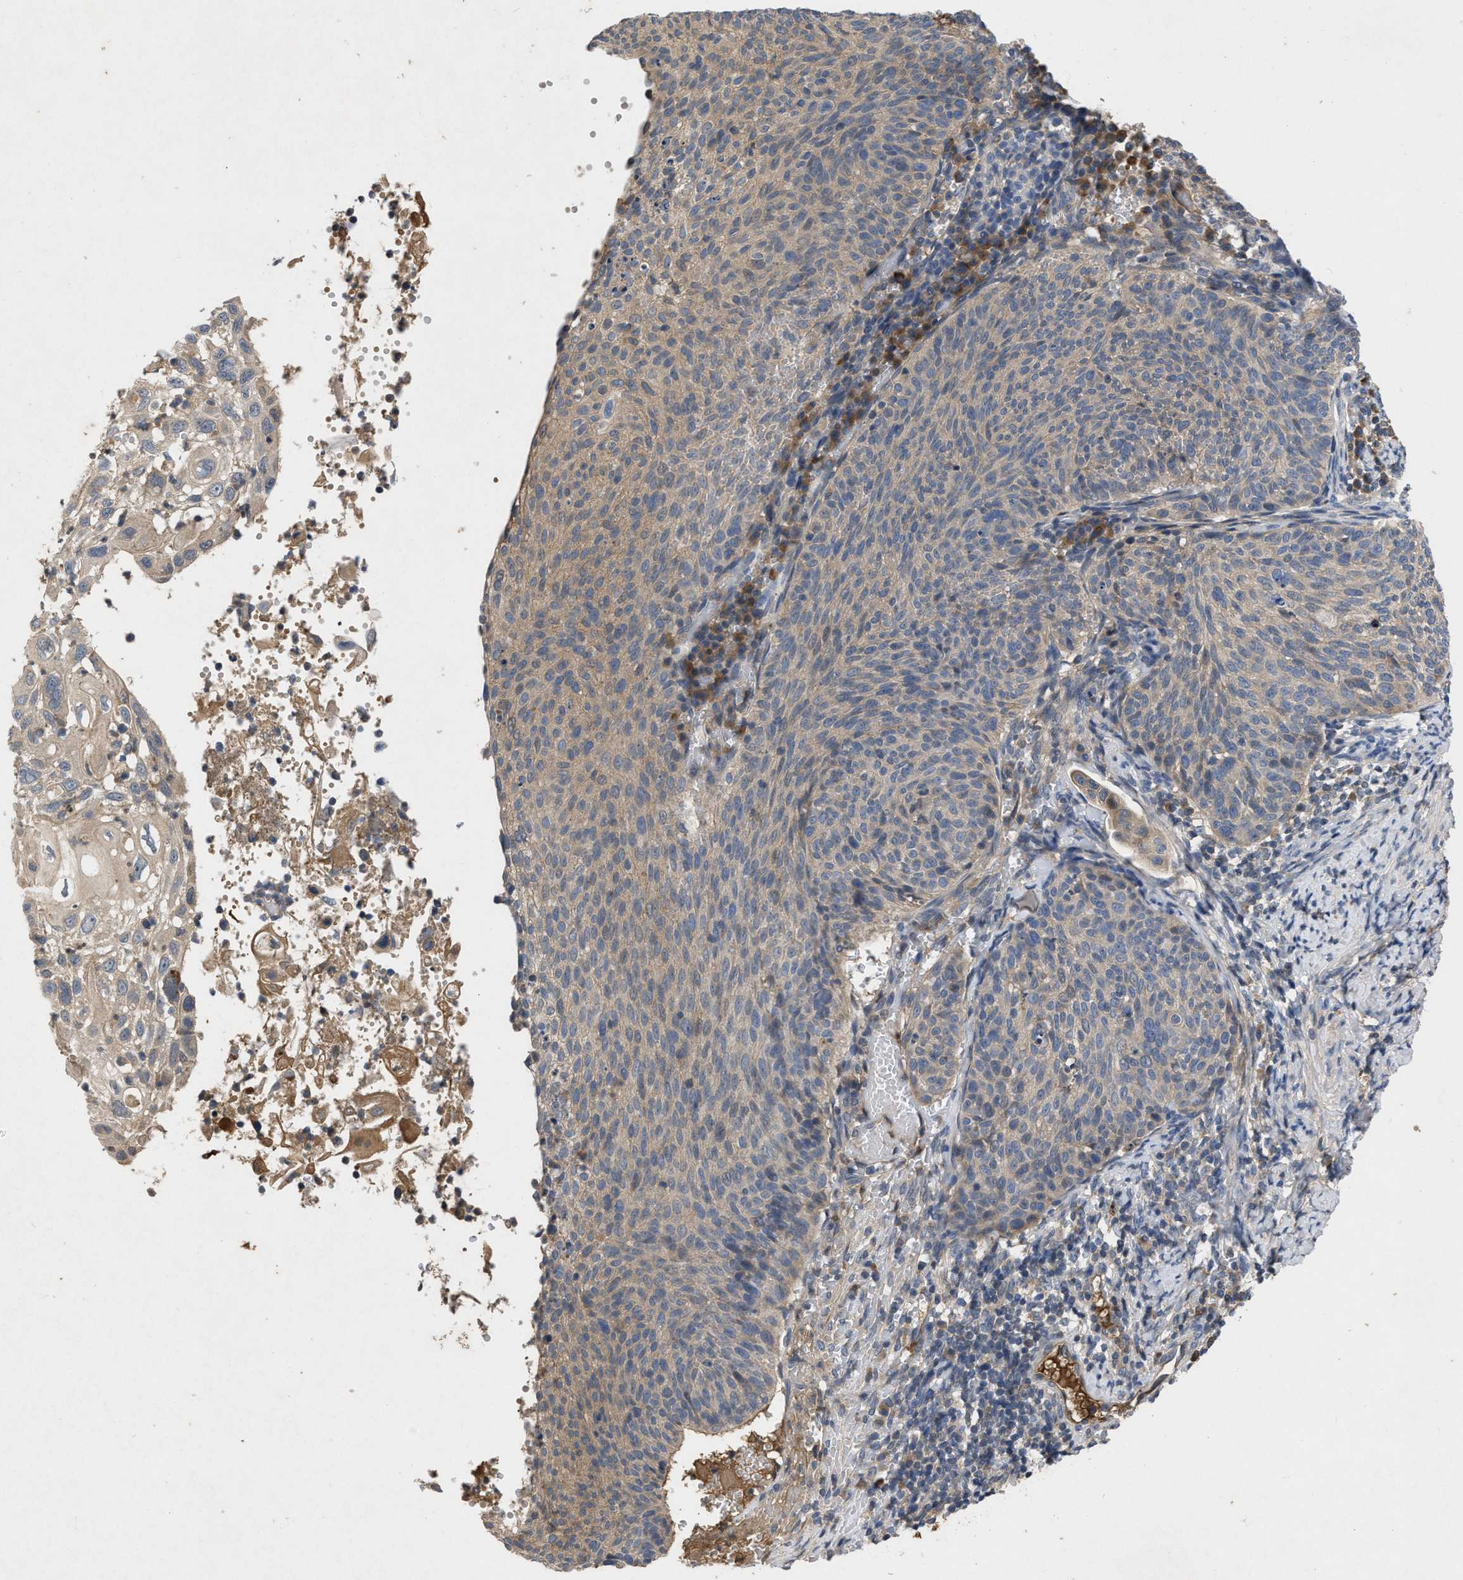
{"staining": {"intensity": "weak", "quantity": ">75%", "location": "cytoplasmic/membranous"}, "tissue": "cervical cancer", "cell_type": "Tumor cells", "image_type": "cancer", "snomed": [{"axis": "morphology", "description": "Squamous cell carcinoma, NOS"}, {"axis": "topography", "description": "Cervix"}], "caption": "Approximately >75% of tumor cells in human cervical cancer demonstrate weak cytoplasmic/membranous protein staining as visualized by brown immunohistochemical staining.", "gene": "VPS4A", "patient": {"sex": "female", "age": 70}}